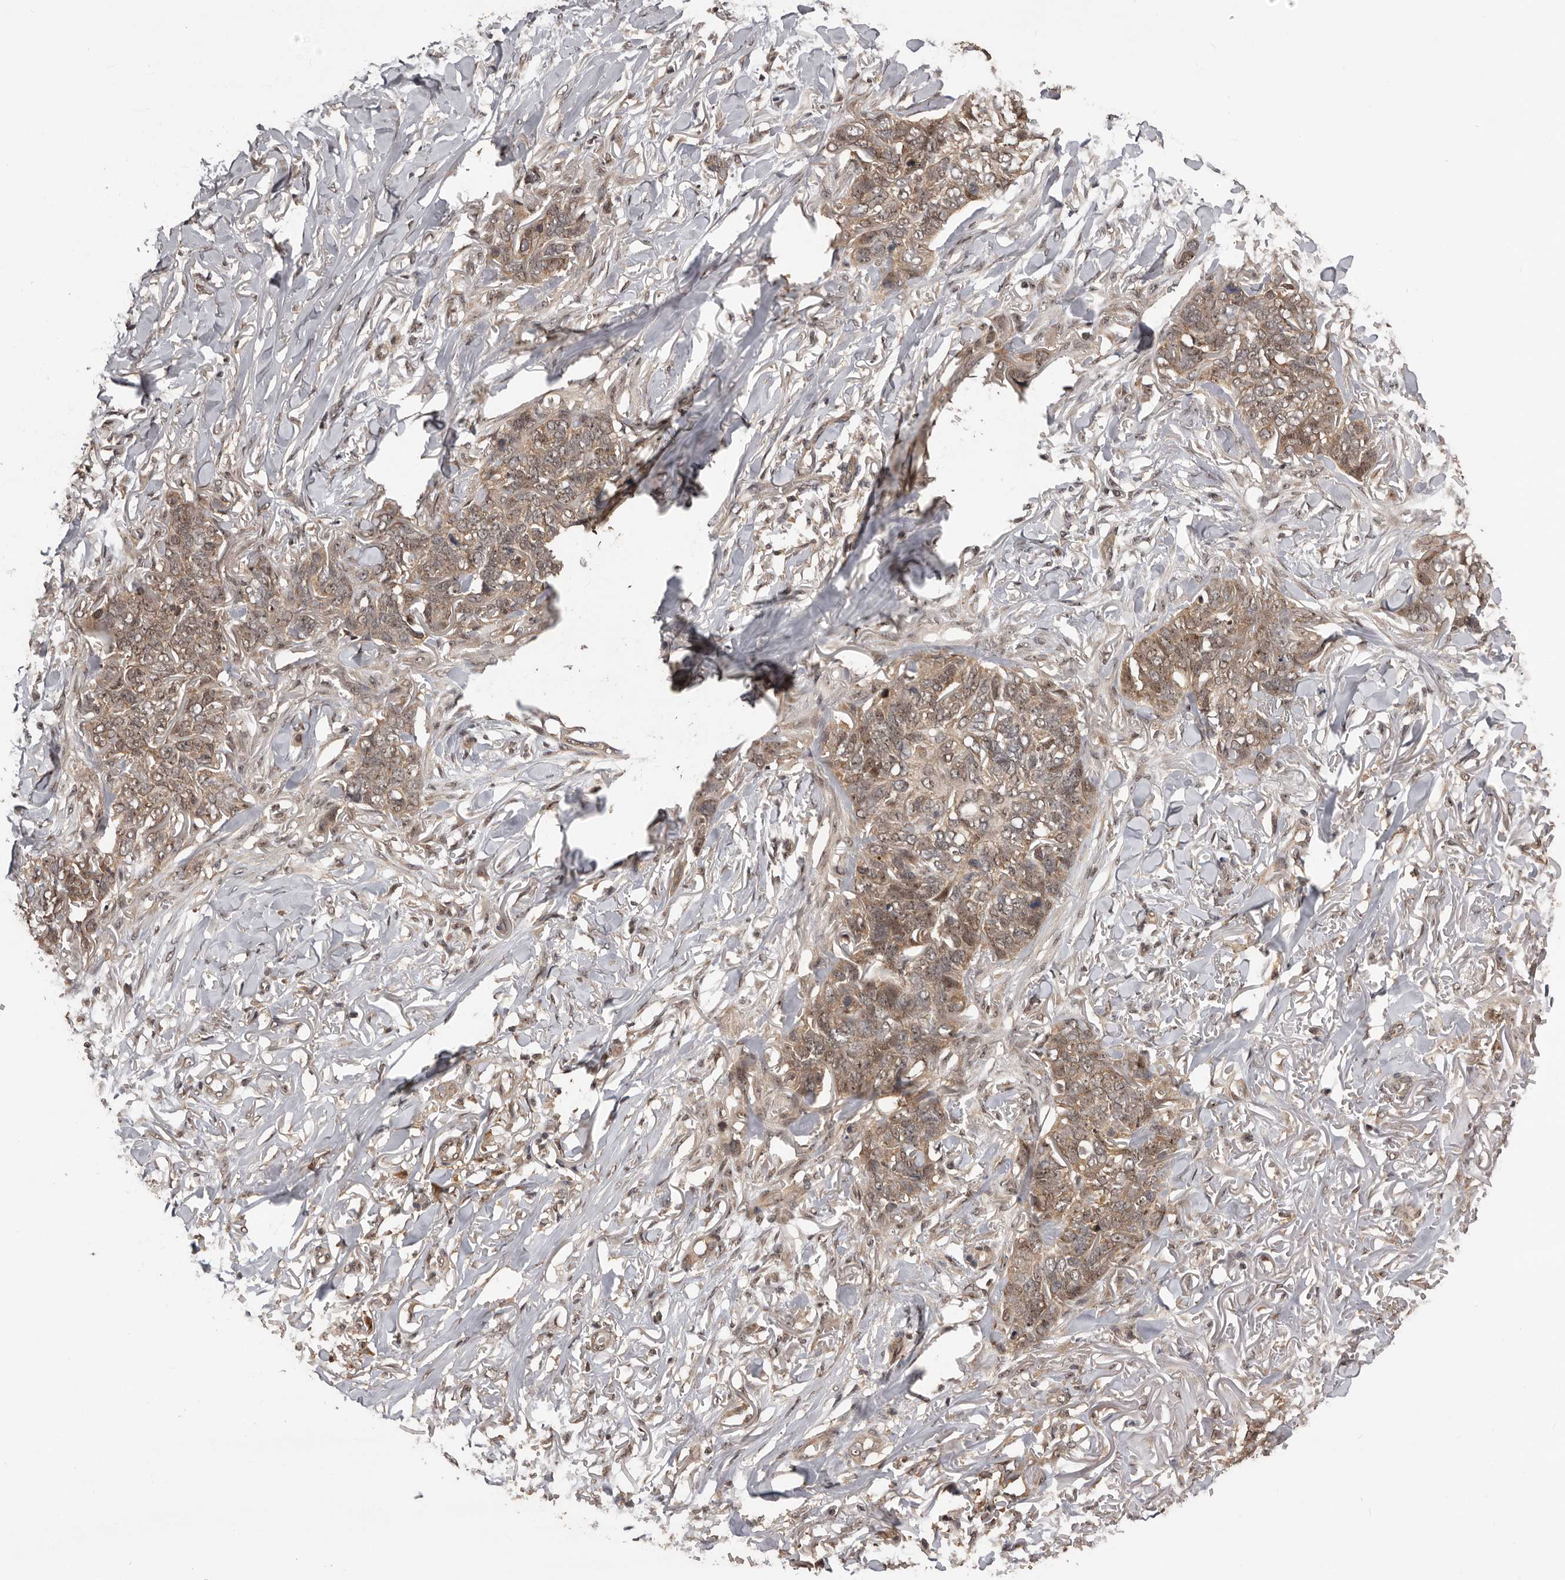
{"staining": {"intensity": "weak", "quantity": ">75%", "location": "cytoplasmic/membranous,nuclear"}, "tissue": "skin cancer", "cell_type": "Tumor cells", "image_type": "cancer", "snomed": [{"axis": "morphology", "description": "Normal tissue, NOS"}, {"axis": "morphology", "description": "Basal cell carcinoma"}, {"axis": "topography", "description": "Skin"}], "caption": "The histopathology image shows staining of skin basal cell carcinoma, revealing weak cytoplasmic/membranous and nuclear protein positivity (brown color) within tumor cells.", "gene": "VPS37A", "patient": {"sex": "male", "age": 77}}